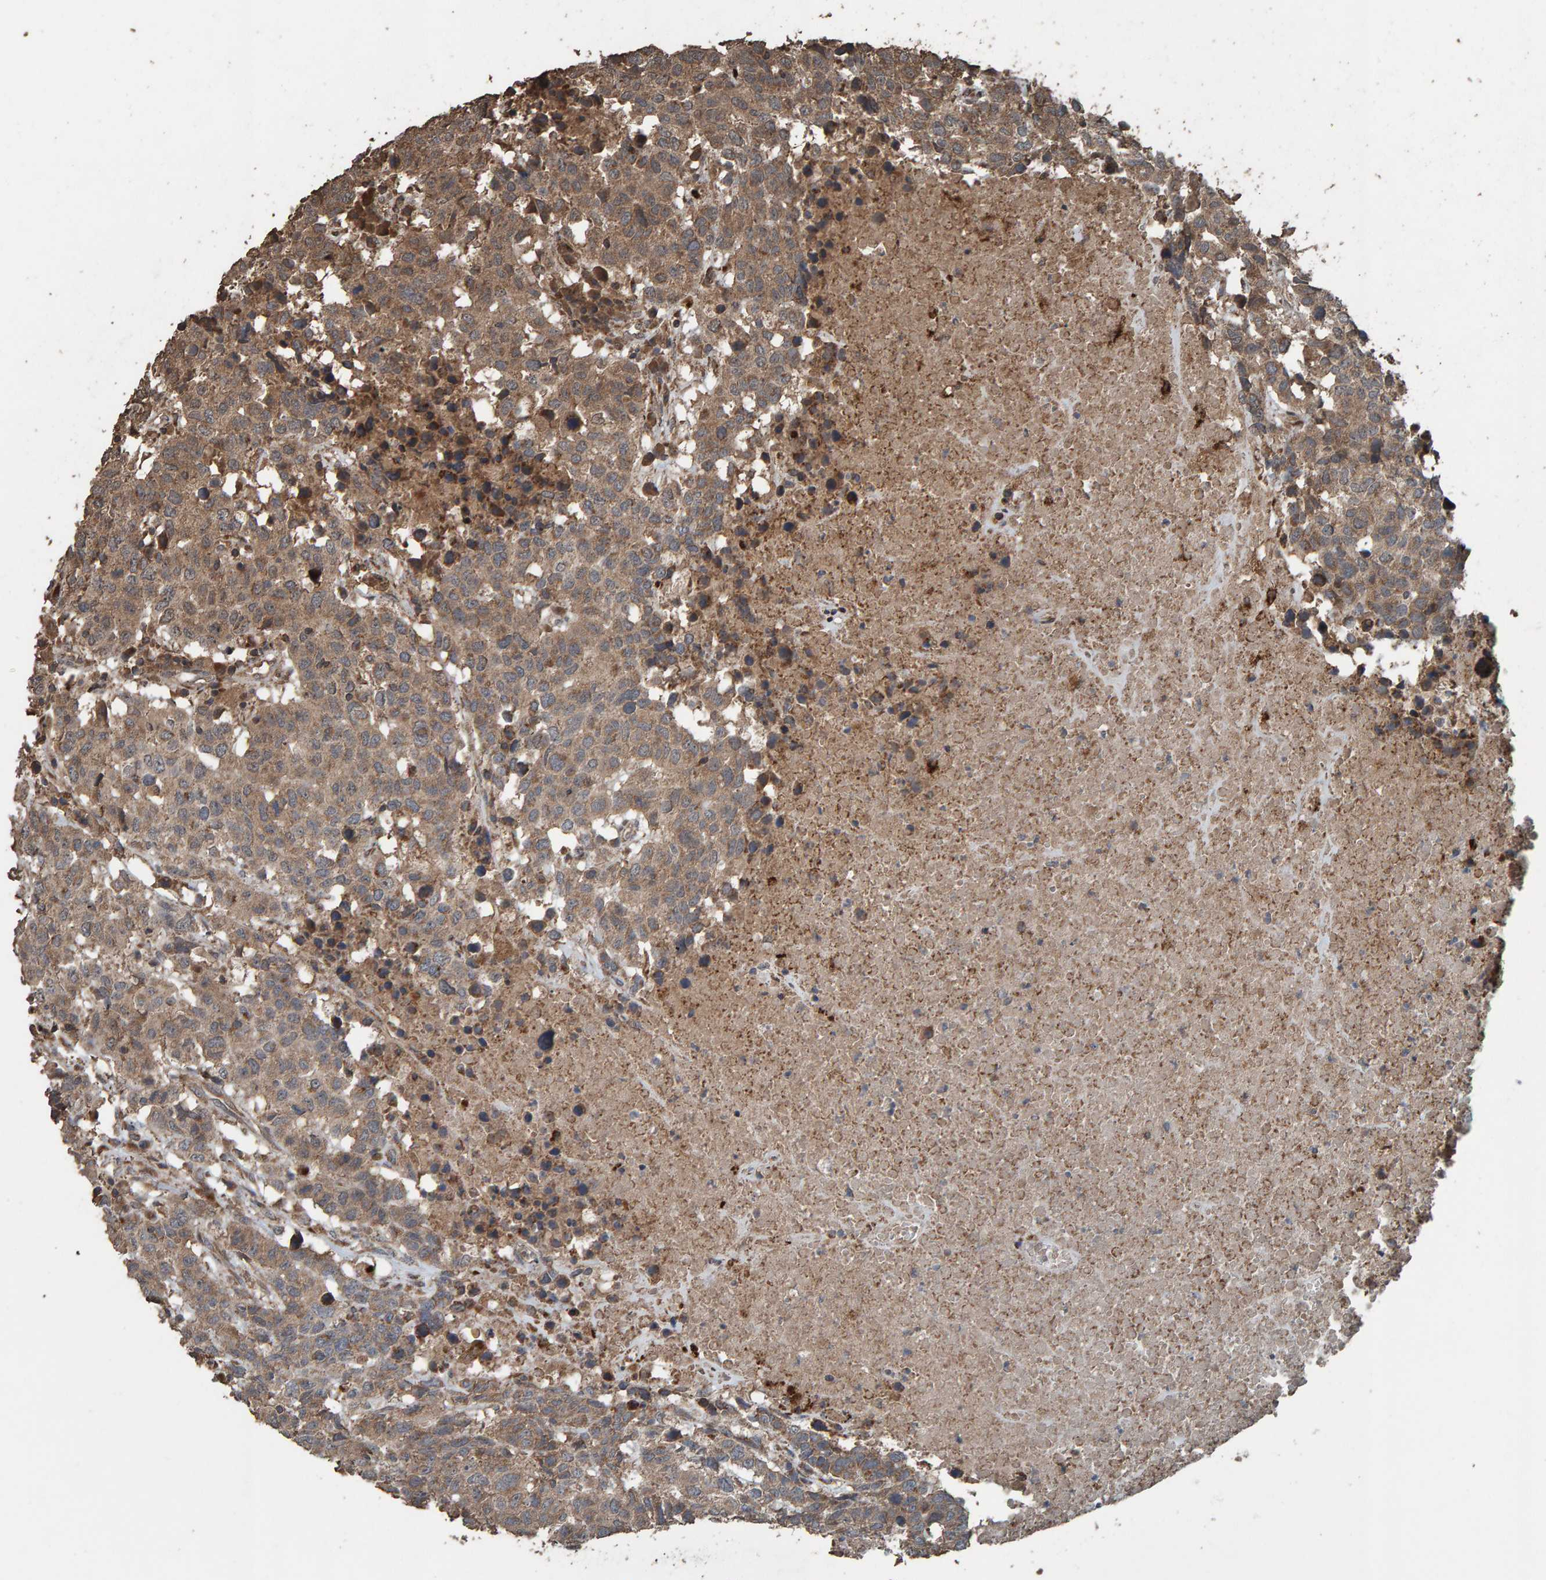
{"staining": {"intensity": "moderate", "quantity": ">75%", "location": "cytoplasmic/membranous"}, "tissue": "head and neck cancer", "cell_type": "Tumor cells", "image_type": "cancer", "snomed": [{"axis": "morphology", "description": "Squamous cell carcinoma, NOS"}, {"axis": "topography", "description": "Head-Neck"}], "caption": "Protein expression analysis of squamous cell carcinoma (head and neck) demonstrates moderate cytoplasmic/membranous positivity in about >75% of tumor cells.", "gene": "DUS1L", "patient": {"sex": "male", "age": 66}}